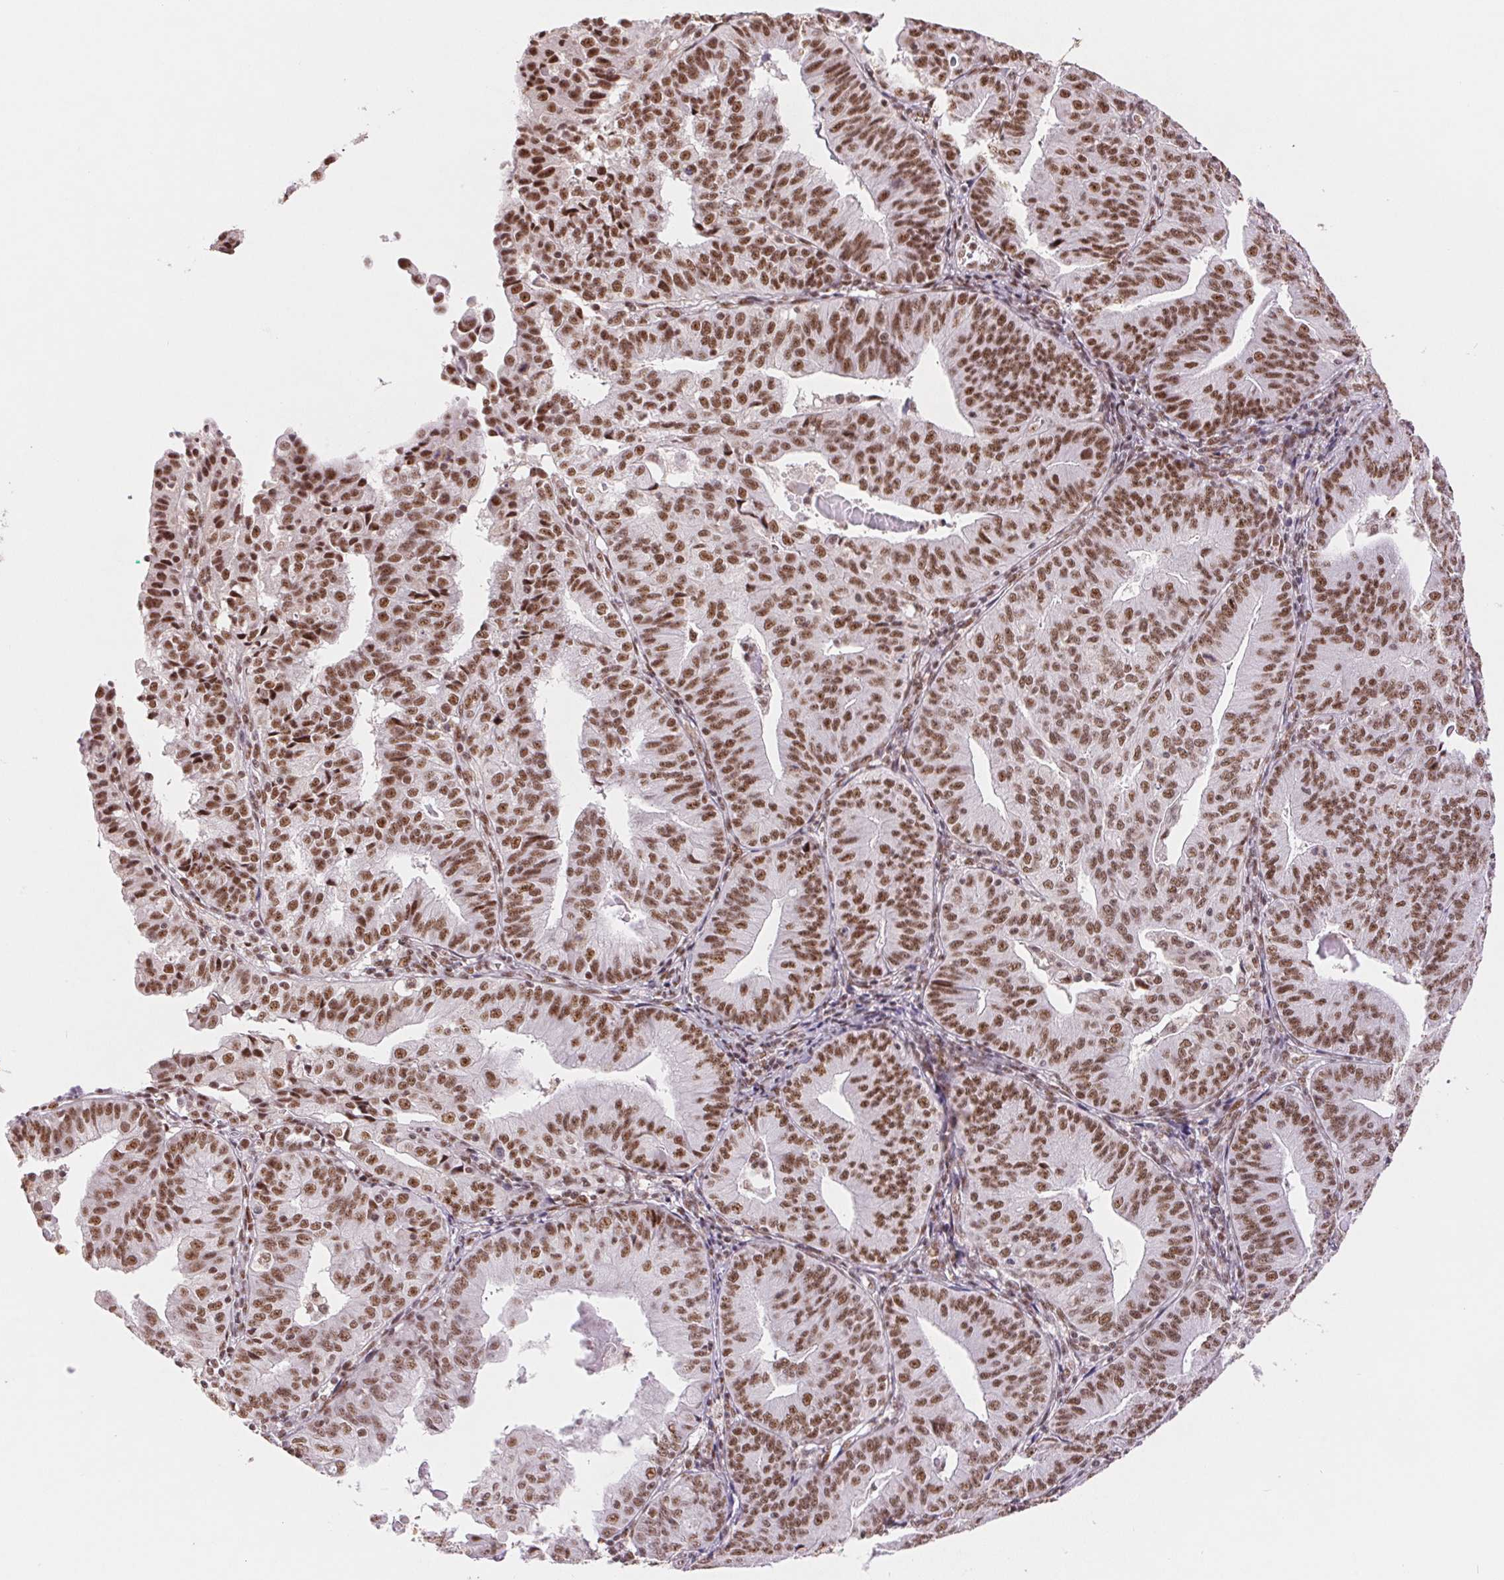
{"staining": {"intensity": "moderate", "quantity": ">75%", "location": "nuclear"}, "tissue": "endometrial cancer", "cell_type": "Tumor cells", "image_type": "cancer", "snomed": [{"axis": "morphology", "description": "Adenocarcinoma, NOS"}, {"axis": "topography", "description": "Endometrium"}], "caption": "This is an image of IHC staining of endometrial cancer, which shows moderate staining in the nuclear of tumor cells.", "gene": "SREK1", "patient": {"sex": "female", "age": 56}}